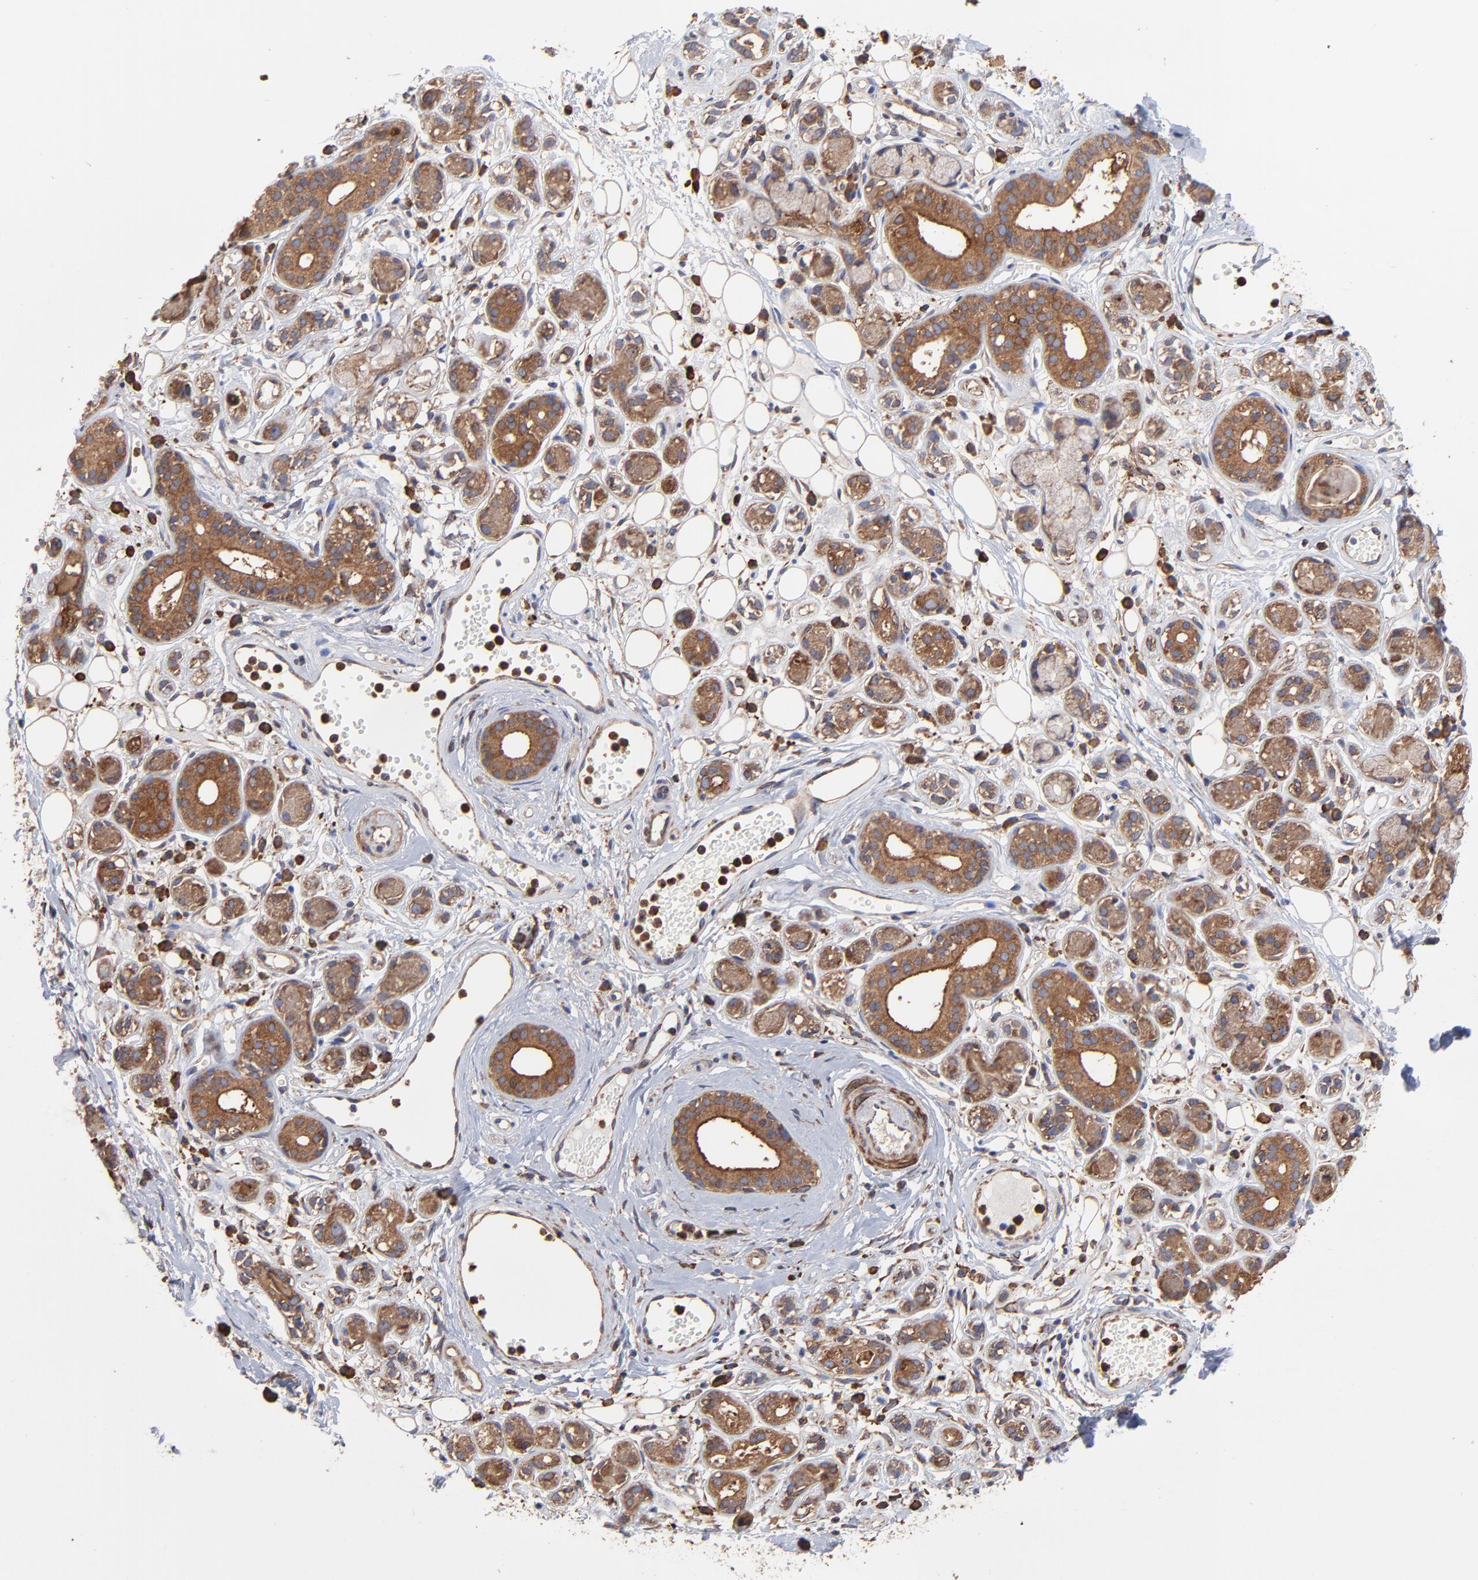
{"staining": {"intensity": "strong", "quantity": ">75%", "location": "cytoplasmic/membranous"}, "tissue": "salivary gland", "cell_type": "Glandular cells", "image_type": "normal", "snomed": [{"axis": "morphology", "description": "Normal tissue, NOS"}, {"axis": "topography", "description": "Salivary gland"}], "caption": "DAB immunohistochemical staining of normal salivary gland exhibits strong cytoplasmic/membranous protein expression in approximately >75% of glandular cells.", "gene": "PFKM", "patient": {"sex": "male", "age": 54}}